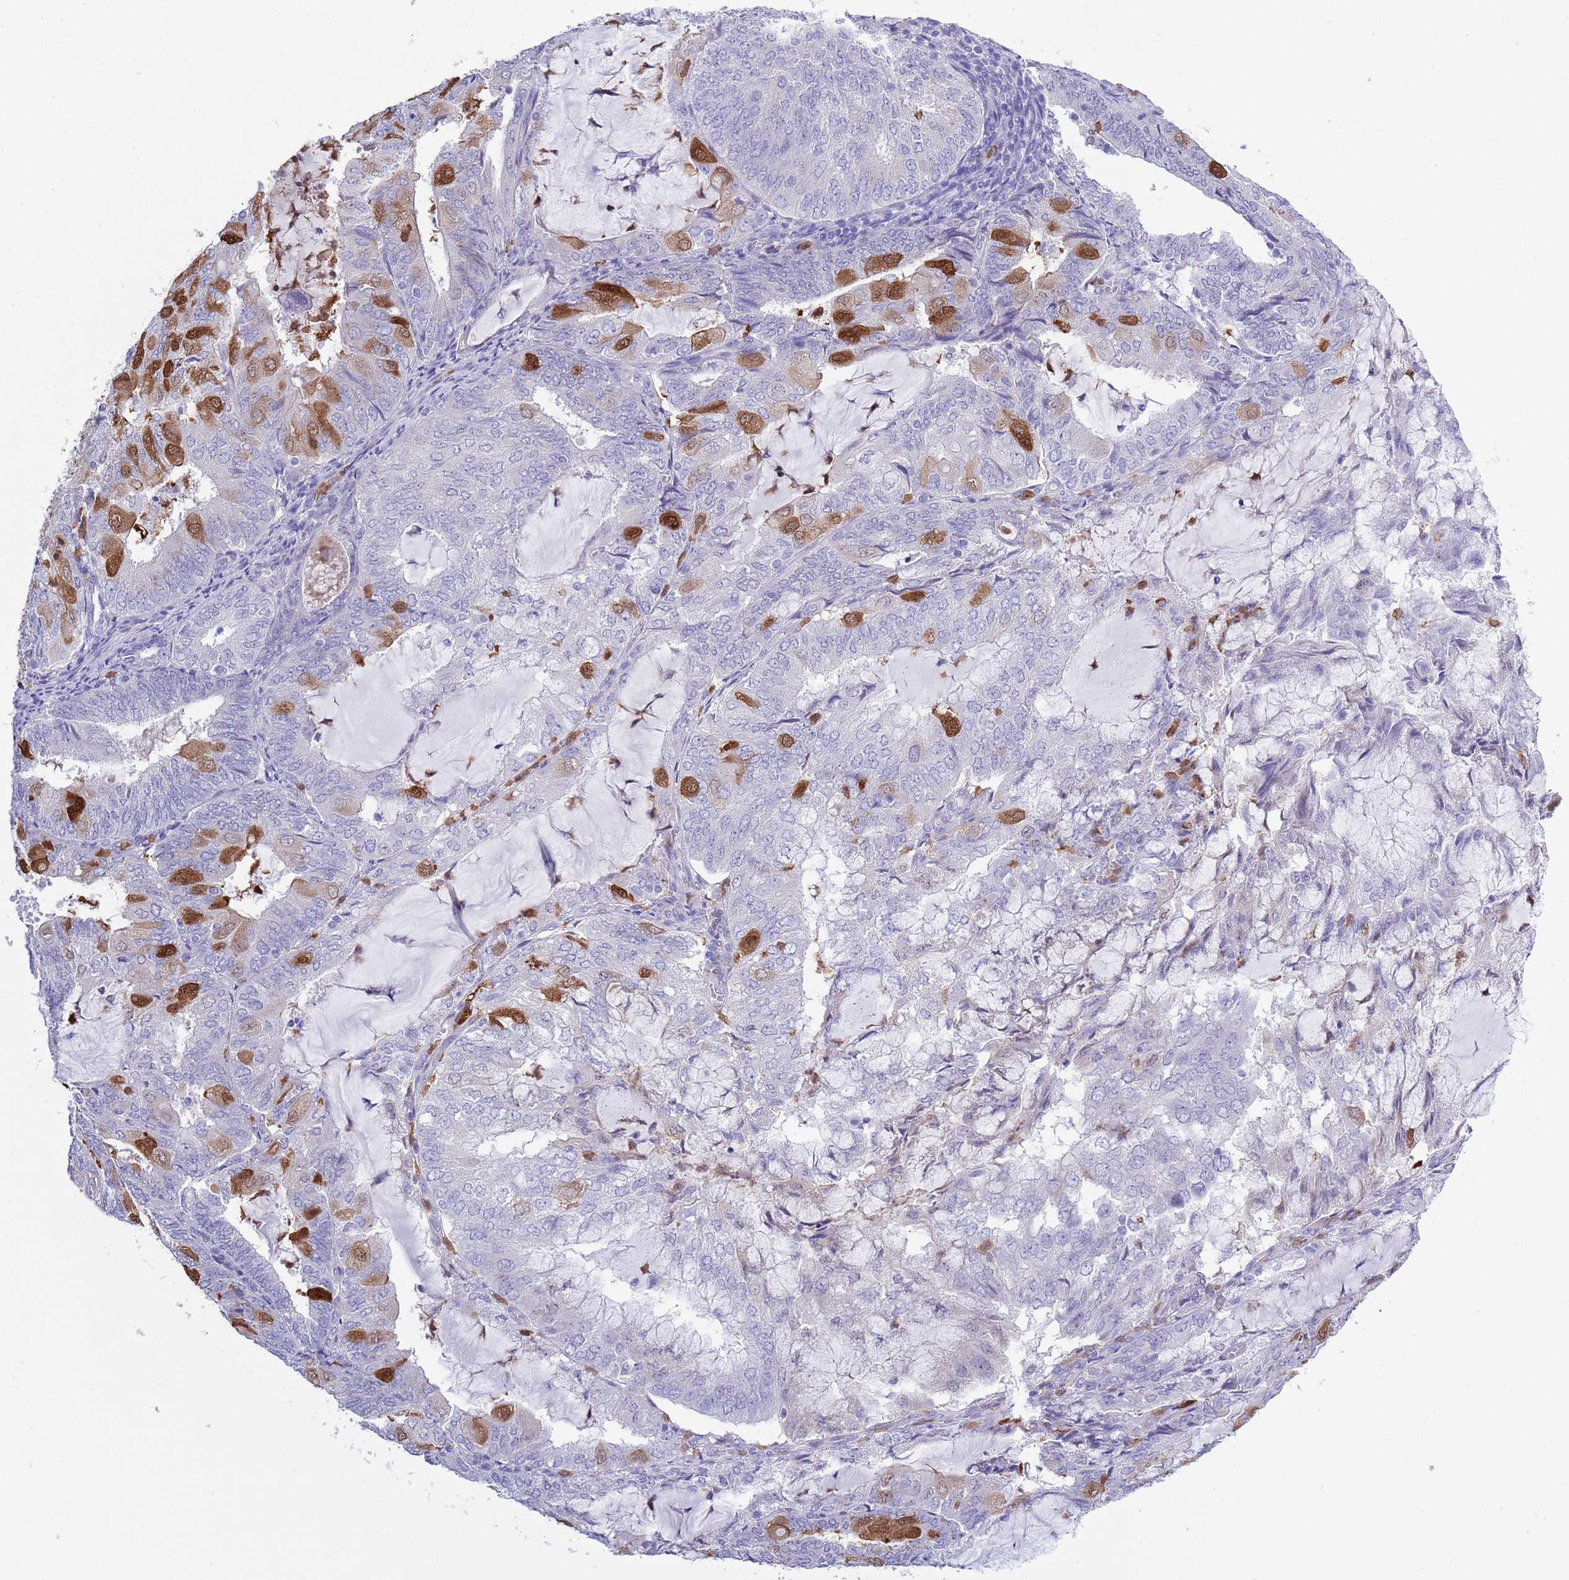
{"staining": {"intensity": "strong", "quantity": "<25%", "location": "cytoplasmic/membranous,nuclear"}, "tissue": "endometrial cancer", "cell_type": "Tumor cells", "image_type": "cancer", "snomed": [{"axis": "morphology", "description": "Adenocarcinoma, NOS"}, {"axis": "topography", "description": "Endometrium"}], "caption": "This image demonstrates immunohistochemistry (IHC) staining of human endometrial cancer (adenocarcinoma), with medium strong cytoplasmic/membranous and nuclear staining in approximately <25% of tumor cells.", "gene": "ZFP2", "patient": {"sex": "female", "age": 81}}